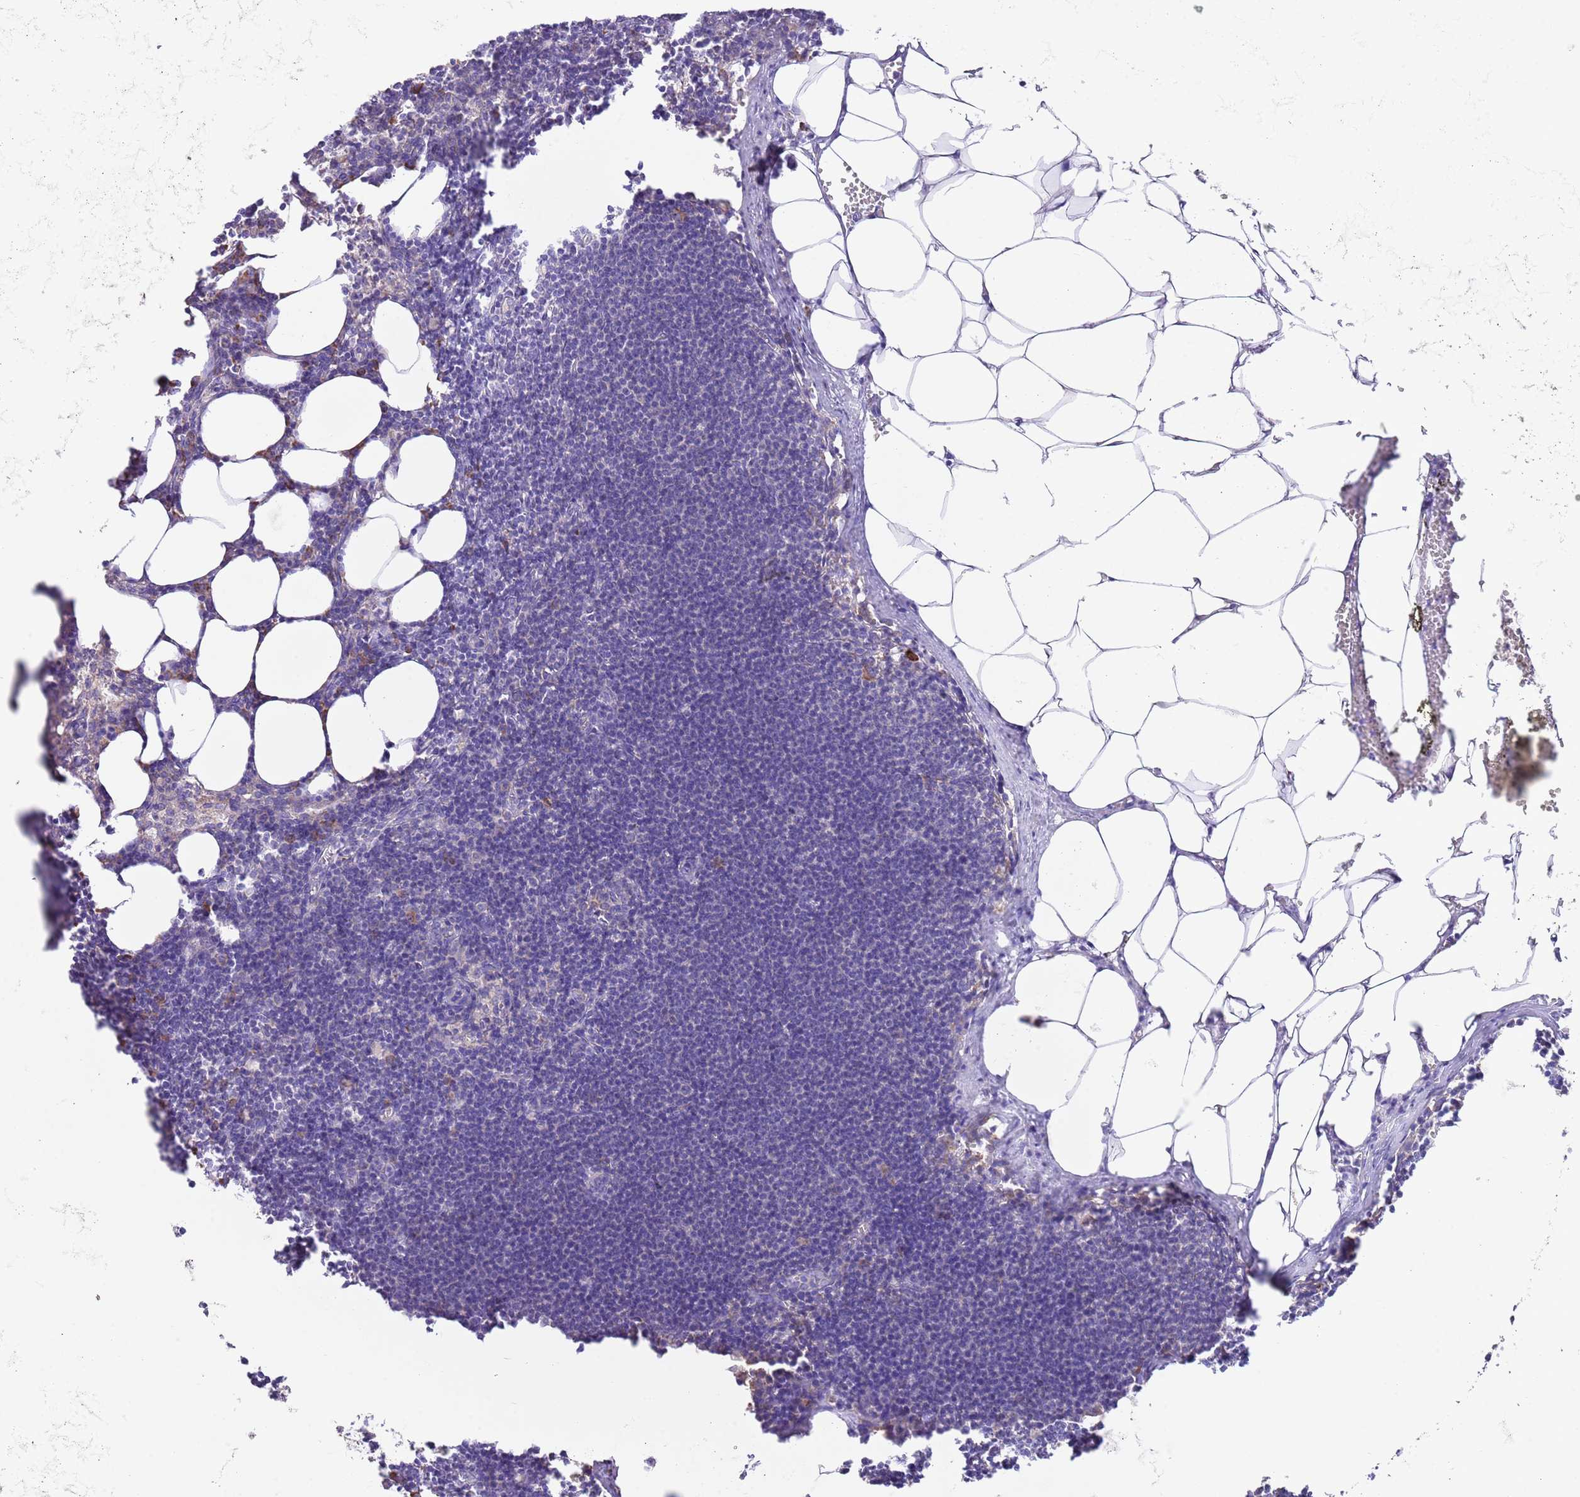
{"staining": {"intensity": "moderate", "quantity": "25%-75%", "location": "cytoplasmic/membranous"}, "tissue": "lymph node", "cell_type": "Germinal center cells", "image_type": "normal", "snomed": [{"axis": "morphology", "description": "Normal tissue, NOS"}, {"axis": "topography", "description": "Lymph node"}], "caption": "Protein positivity by immunohistochemistry shows moderate cytoplasmic/membranous expression in approximately 25%-75% of germinal center cells in benign lymph node.", "gene": "RPS10", "patient": {"sex": "female", "age": 30}}